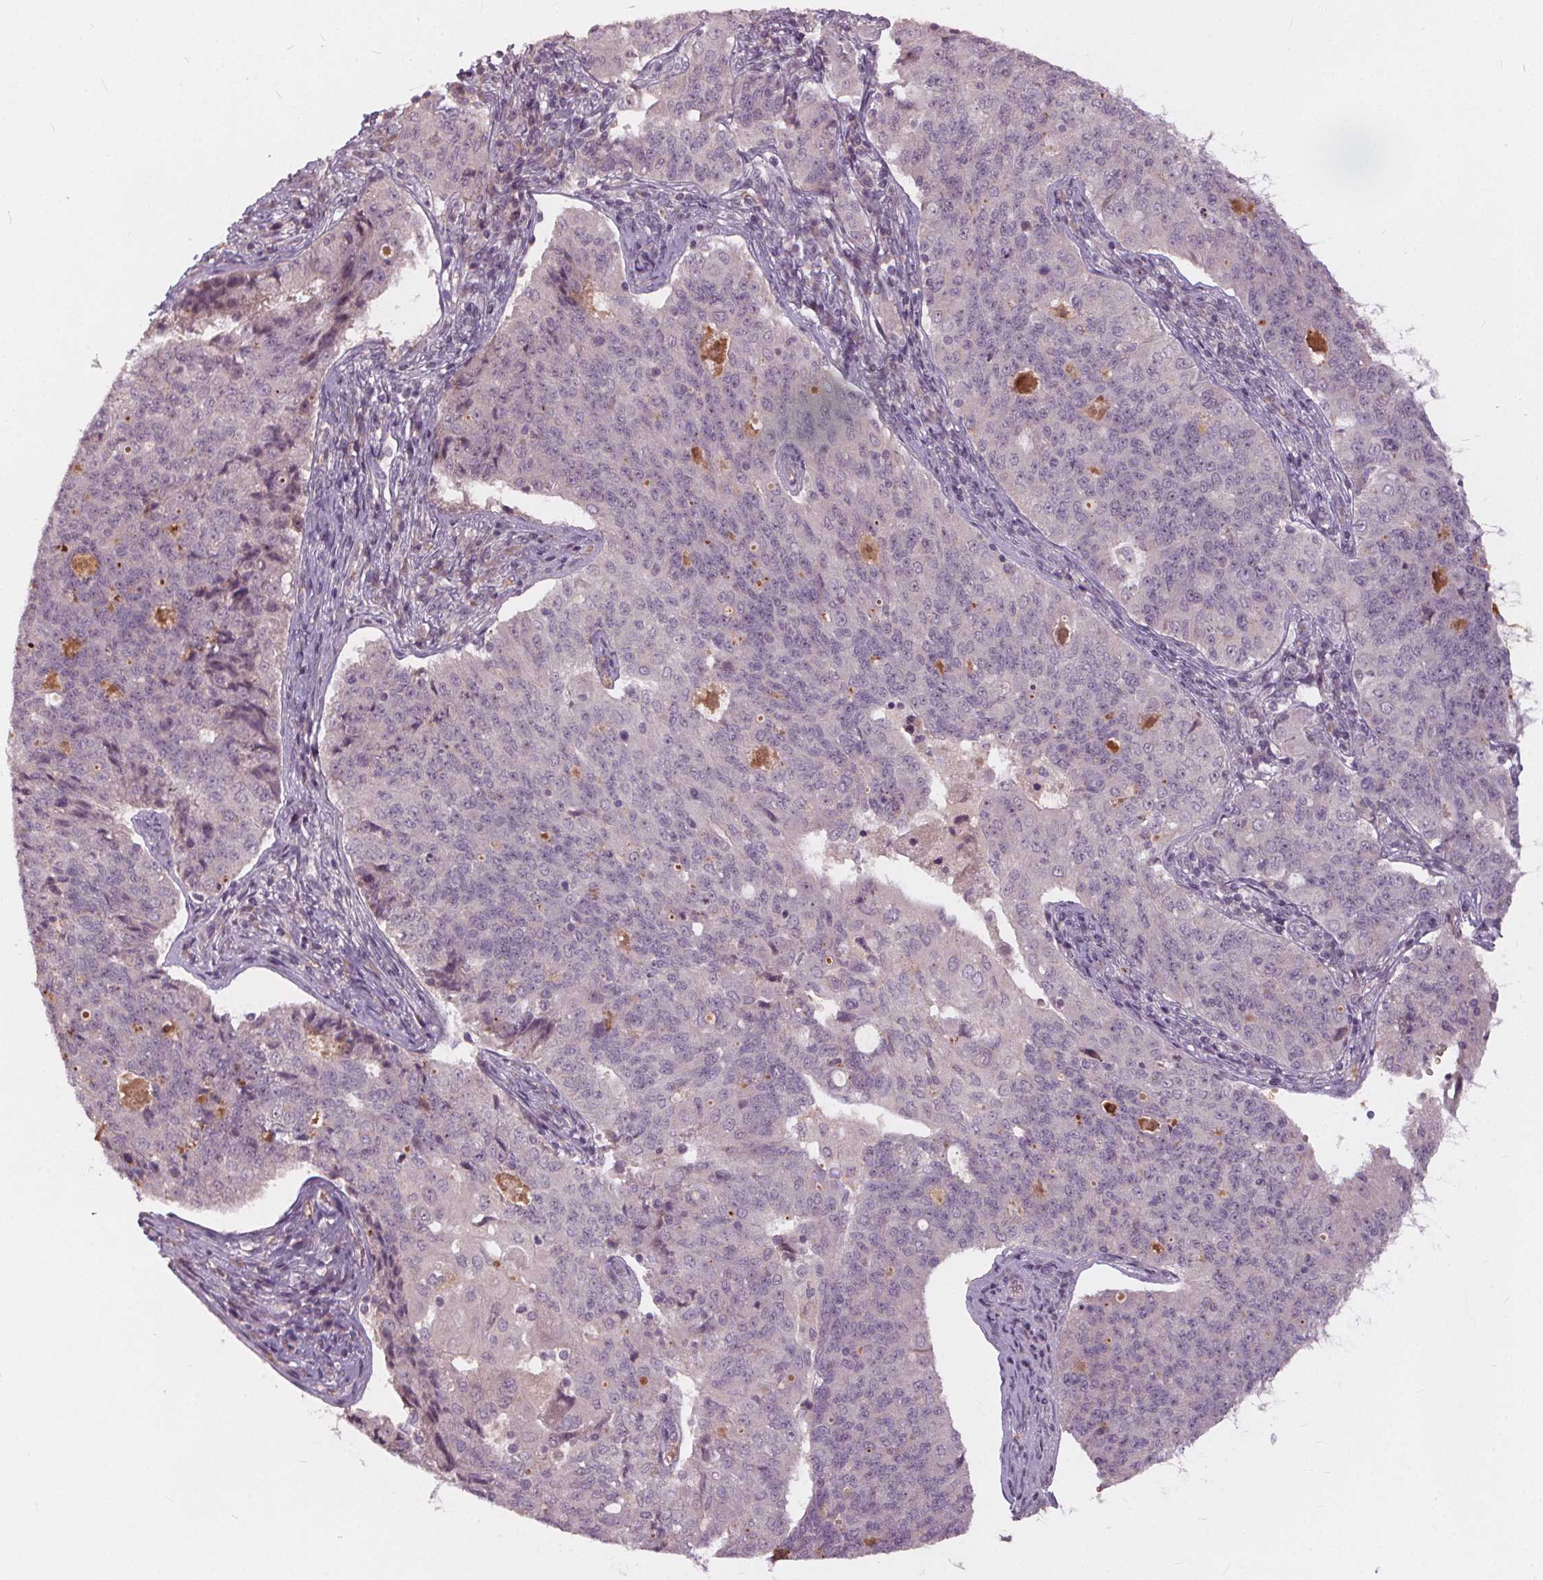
{"staining": {"intensity": "negative", "quantity": "none", "location": "none"}, "tissue": "endometrial cancer", "cell_type": "Tumor cells", "image_type": "cancer", "snomed": [{"axis": "morphology", "description": "Adenocarcinoma, NOS"}, {"axis": "topography", "description": "Endometrium"}], "caption": "Immunohistochemistry micrograph of neoplastic tissue: human endometrial cancer (adenocarcinoma) stained with DAB (3,3'-diaminobenzidine) shows no significant protein staining in tumor cells. (DAB (3,3'-diaminobenzidine) immunohistochemistry visualized using brightfield microscopy, high magnification).", "gene": "IPO13", "patient": {"sex": "female", "age": 43}}